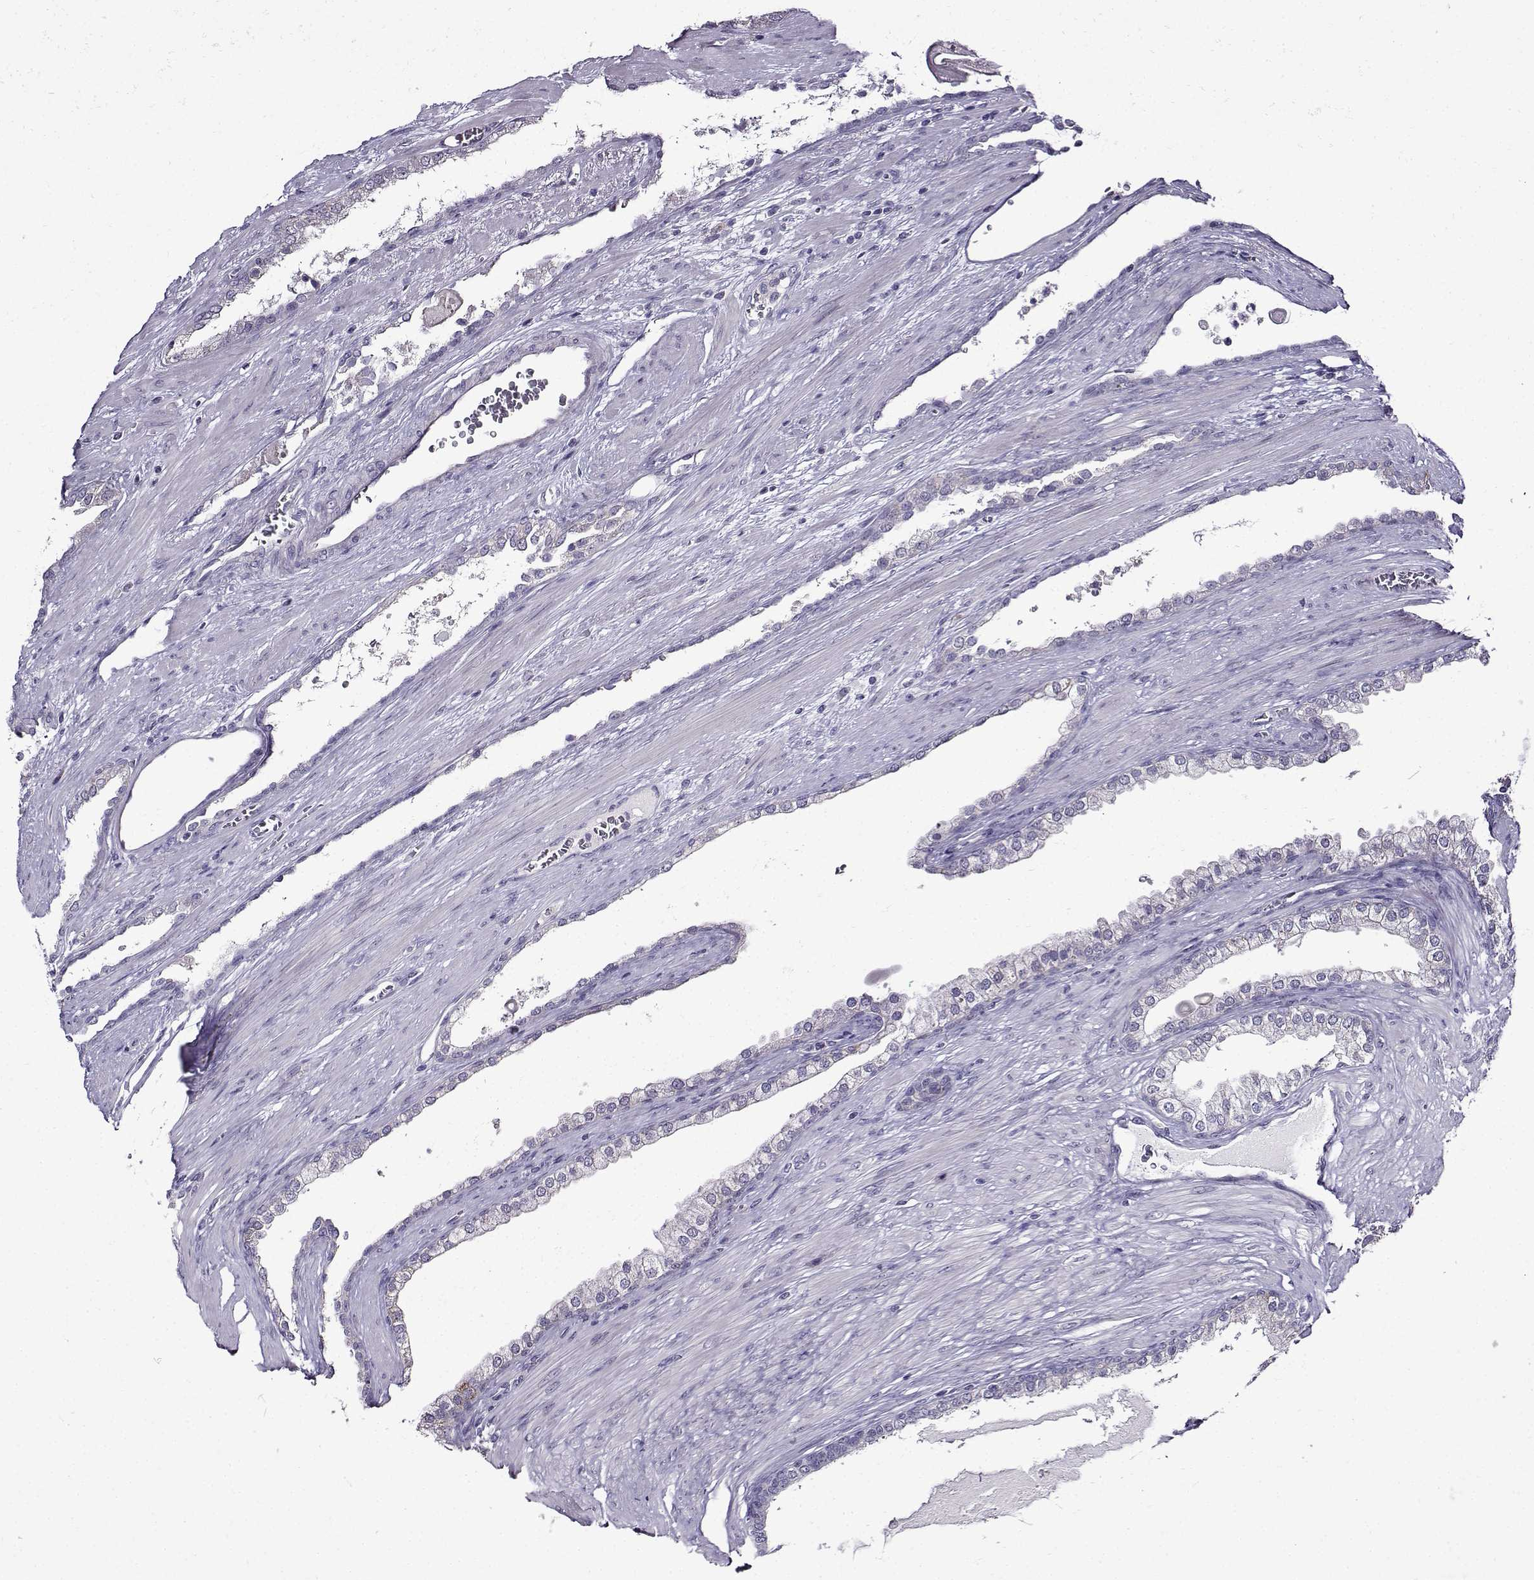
{"staining": {"intensity": "negative", "quantity": "none", "location": "none"}, "tissue": "prostate cancer", "cell_type": "Tumor cells", "image_type": "cancer", "snomed": [{"axis": "morphology", "description": "Adenocarcinoma, NOS"}, {"axis": "topography", "description": "Prostate"}], "caption": "Immunohistochemistry of prostate cancer (adenocarcinoma) displays no positivity in tumor cells.", "gene": "TMEM266", "patient": {"sex": "male", "age": 67}}